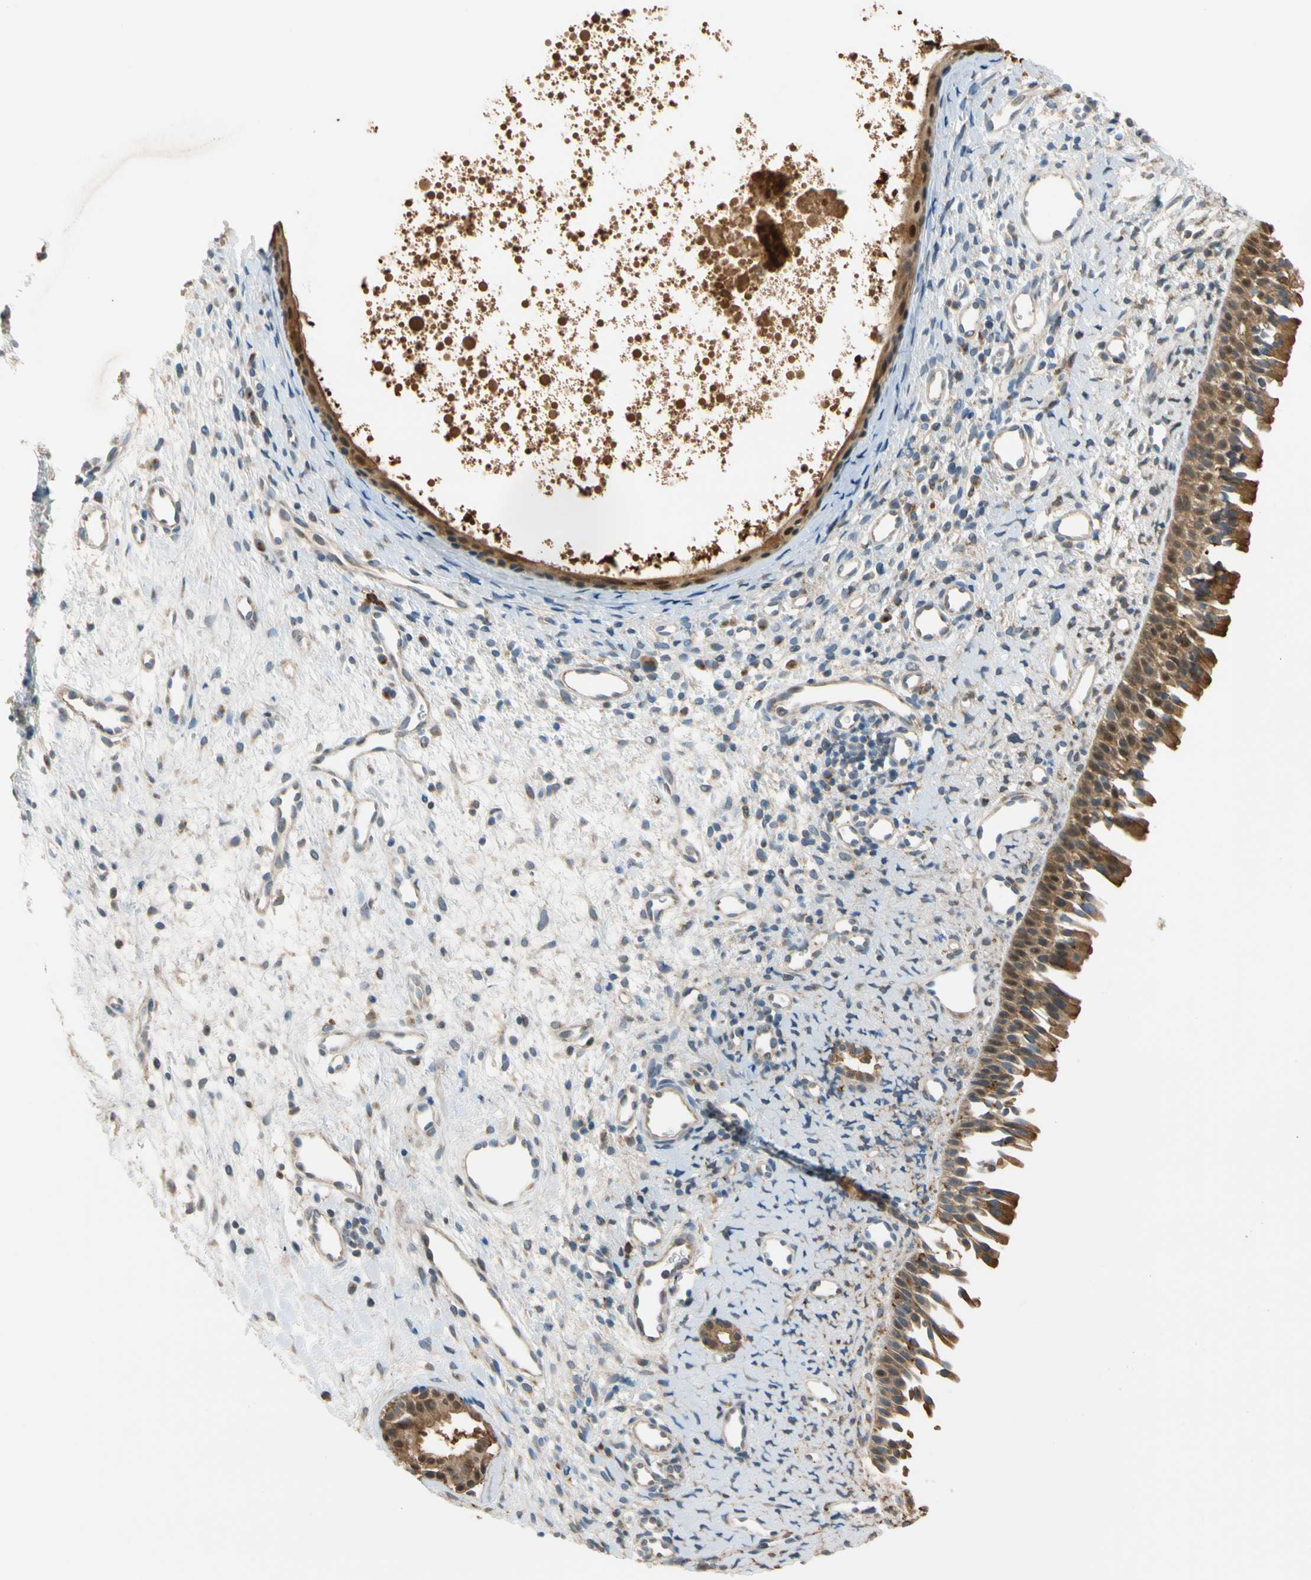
{"staining": {"intensity": "moderate", "quantity": ">75%", "location": "cytoplasmic/membranous"}, "tissue": "nasopharynx", "cell_type": "Respiratory epithelial cells", "image_type": "normal", "snomed": [{"axis": "morphology", "description": "Normal tissue, NOS"}, {"axis": "topography", "description": "Nasopharynx"}], "caption": "Respiratory epithelial cells reveal medium levels of moderate cytoplasmic/membranous expression in approximately >75% of cells in unremarkable nasopharynx.", "gene": "GPSM2", "patient": {"sex": "male", "age": 22}}